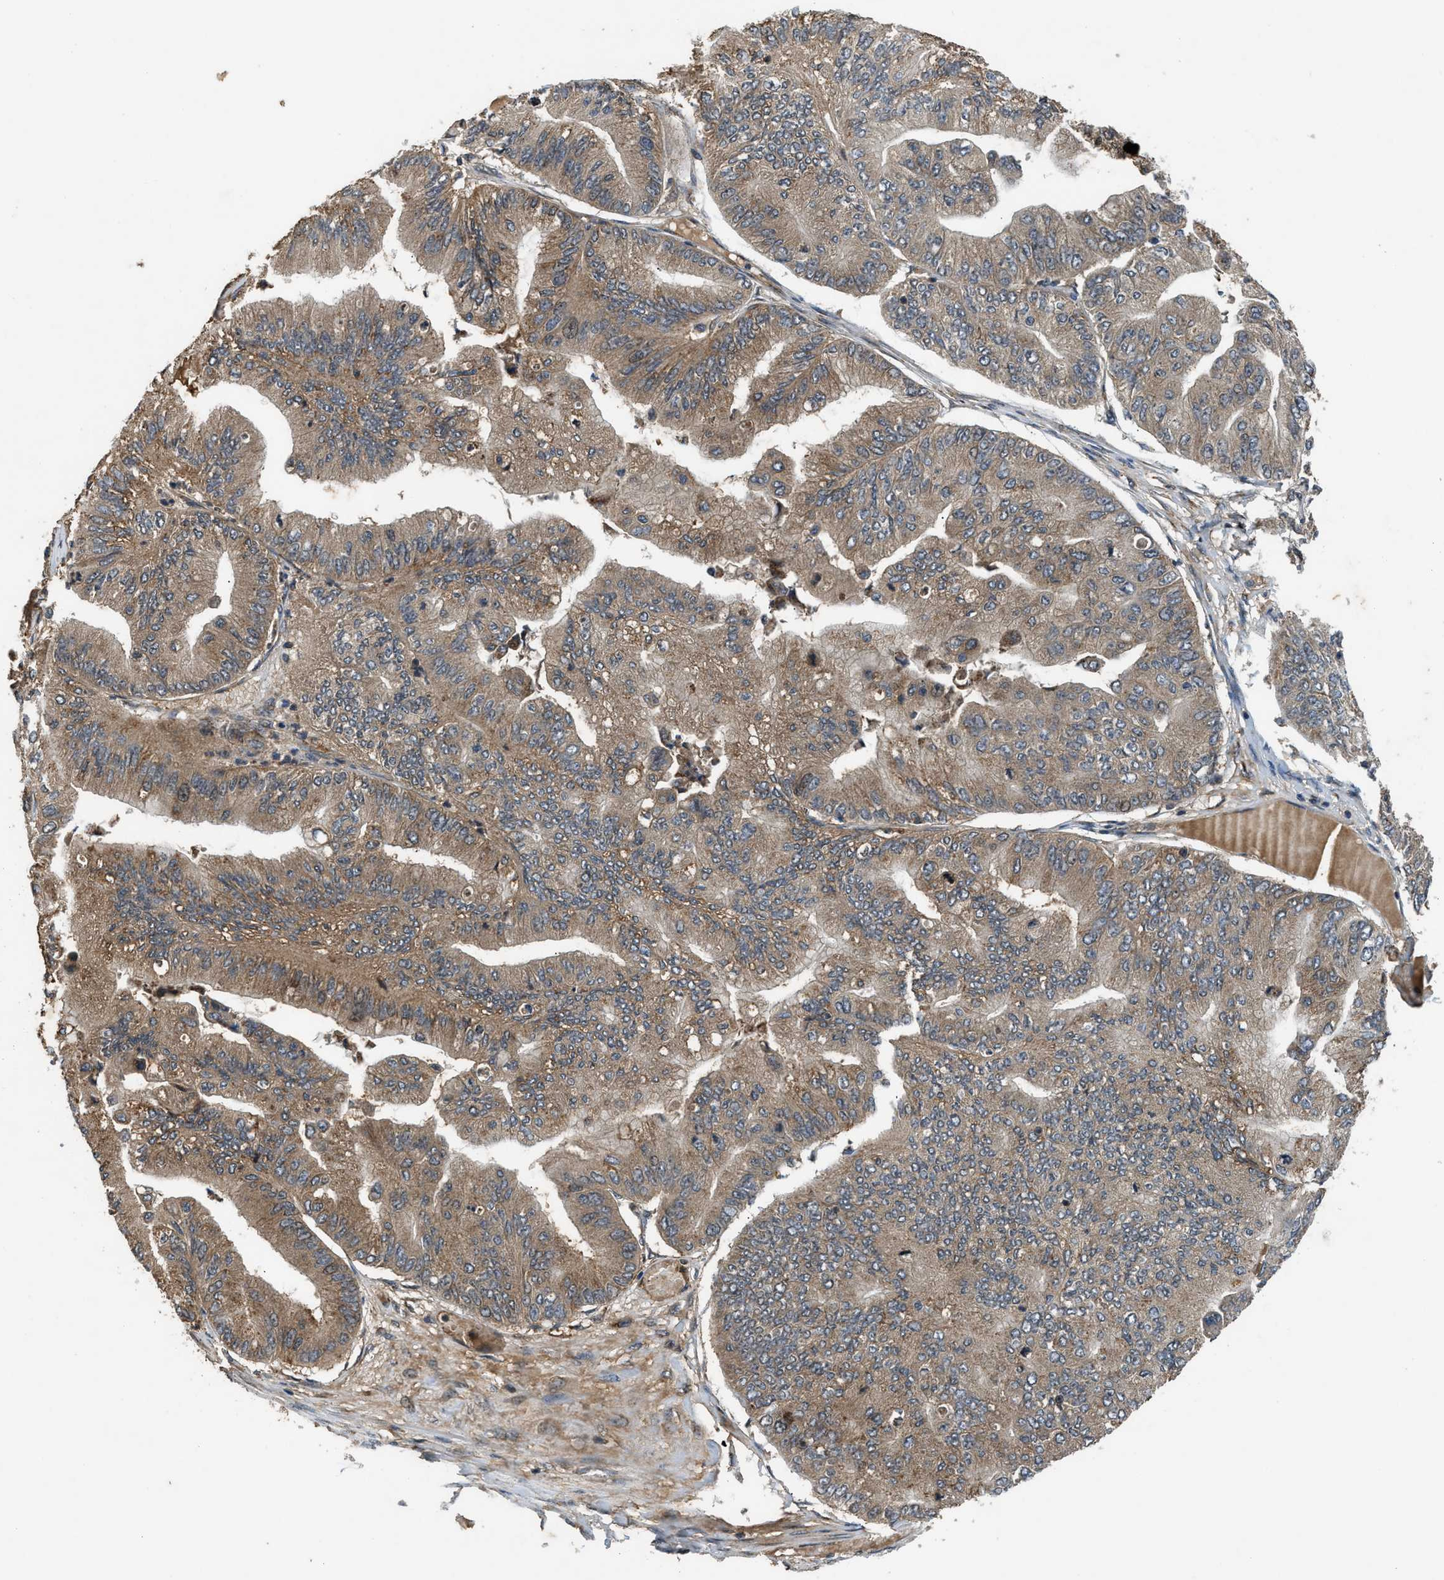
{"staining": {"intensity": "moderate", "quantity": ">75%", "location": "cytoplasmic/membranous"}, "tissue": "ovarian cancer", "cell_type": "Tumor cells", "image_type": "cancer", "snomed": [{"axis": "morphology", "description": "Cystadenocarcinoma, mucinous, NOS"}, {"axis": "topography", "description": "Ovary"}], "caption": "Immunohistochemistry (IHC) micrograph of neoplastic tissue: human ovarian cancer stained using immunohistochemistry demonstrates medium levels of moderate protein expression localized specifically in the cytoplasmic/membranous of tumor cells, appearing as a cytoplasmic/membranous brown color.", "gene": "RPS6KB1", "patient": {"sex": "female", "age": 61}}